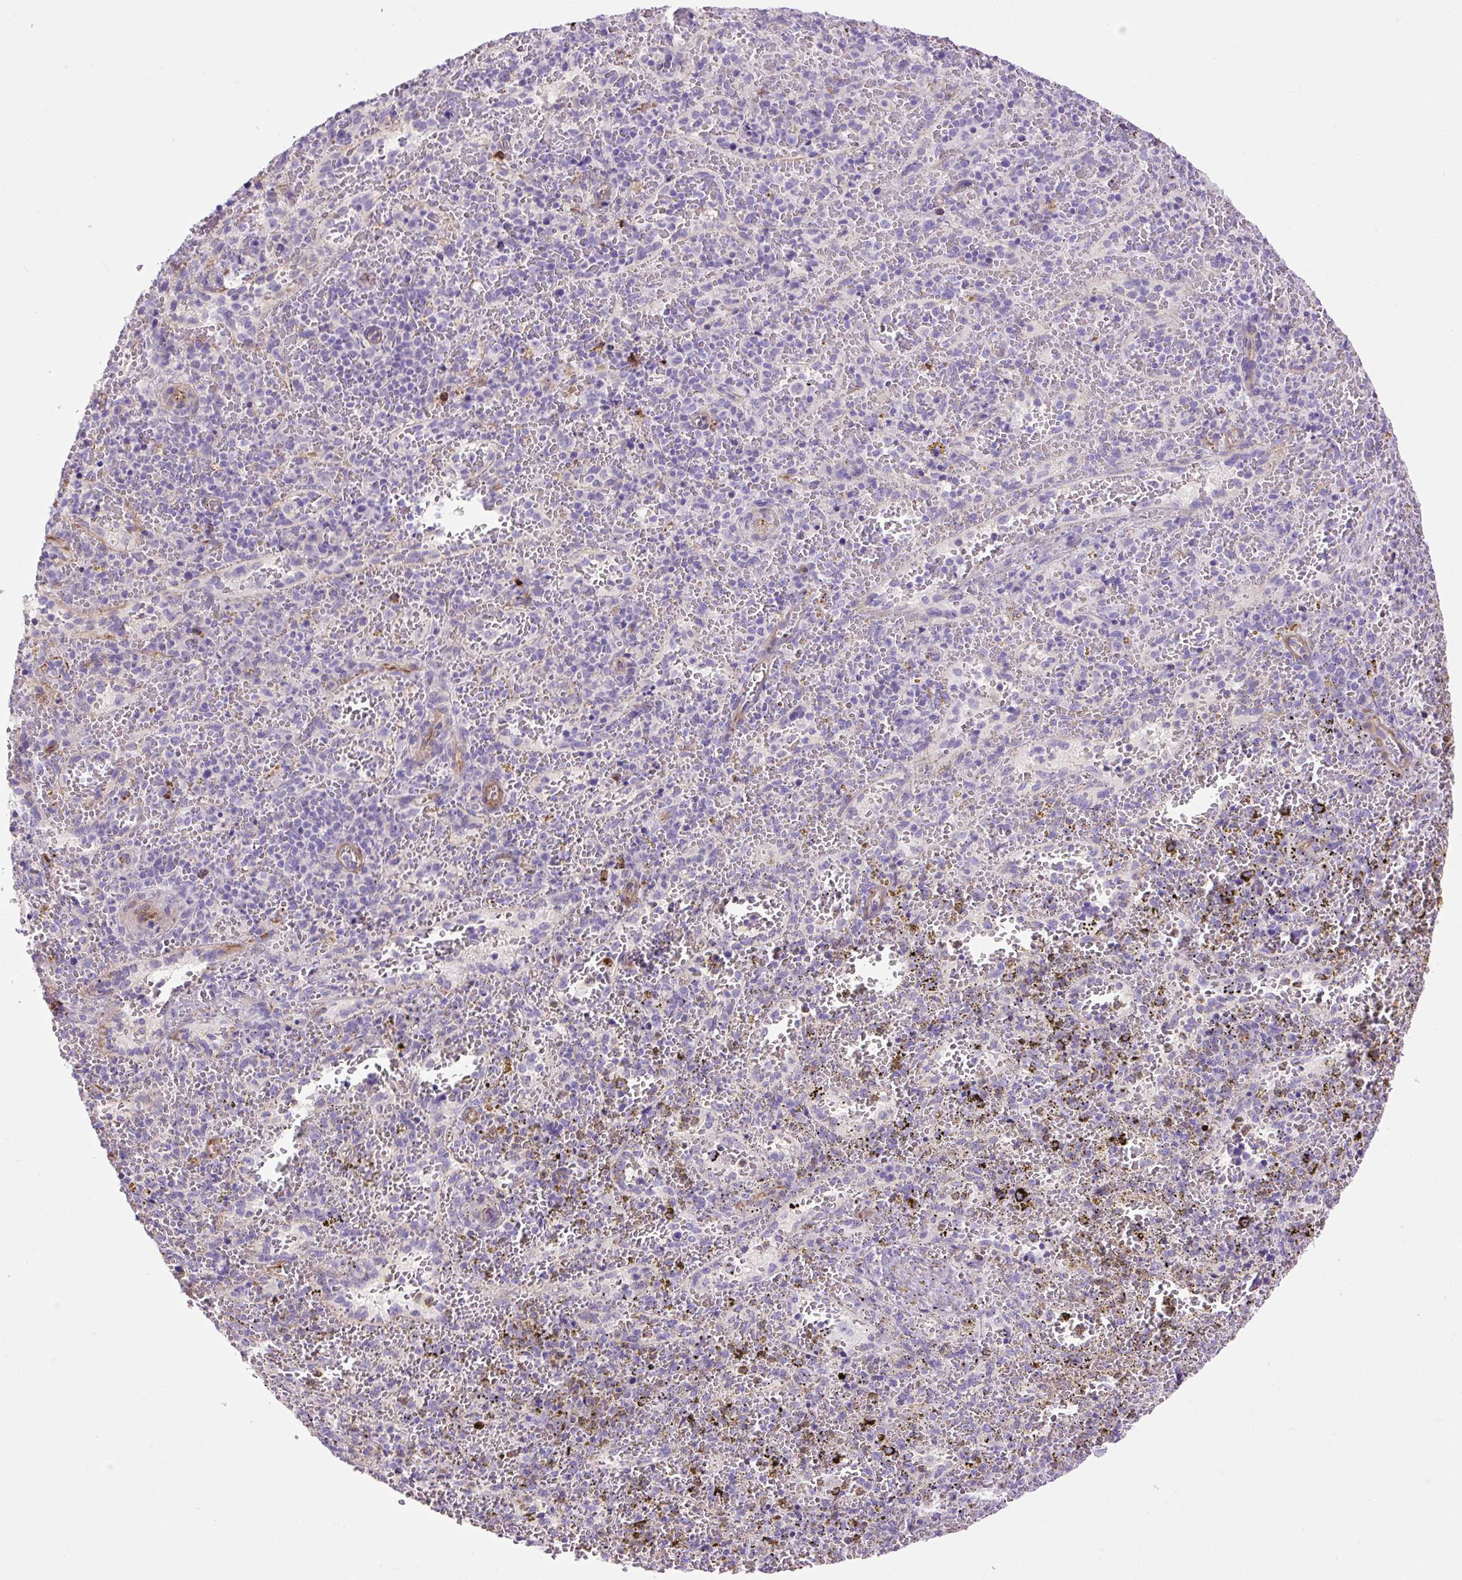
{"staining": {"intensity": "negative", "quantity": "none", "location": "none"}, "tissue": "spleen", "cell_type": "Cells in red pulp", "image_type": "normal", "snomed": [{"axis": "morphology", "description": "Normal tissue, NOS"}, {"axis": "topography", "description": "Spleen"}], "caption": "An immunohistochemistry histopathology image of normal spleen is shown. There is no staining in cells in red pulp of spleen.", "gene": "VWA7", "patient": {"sex": "female", "age": 50}}